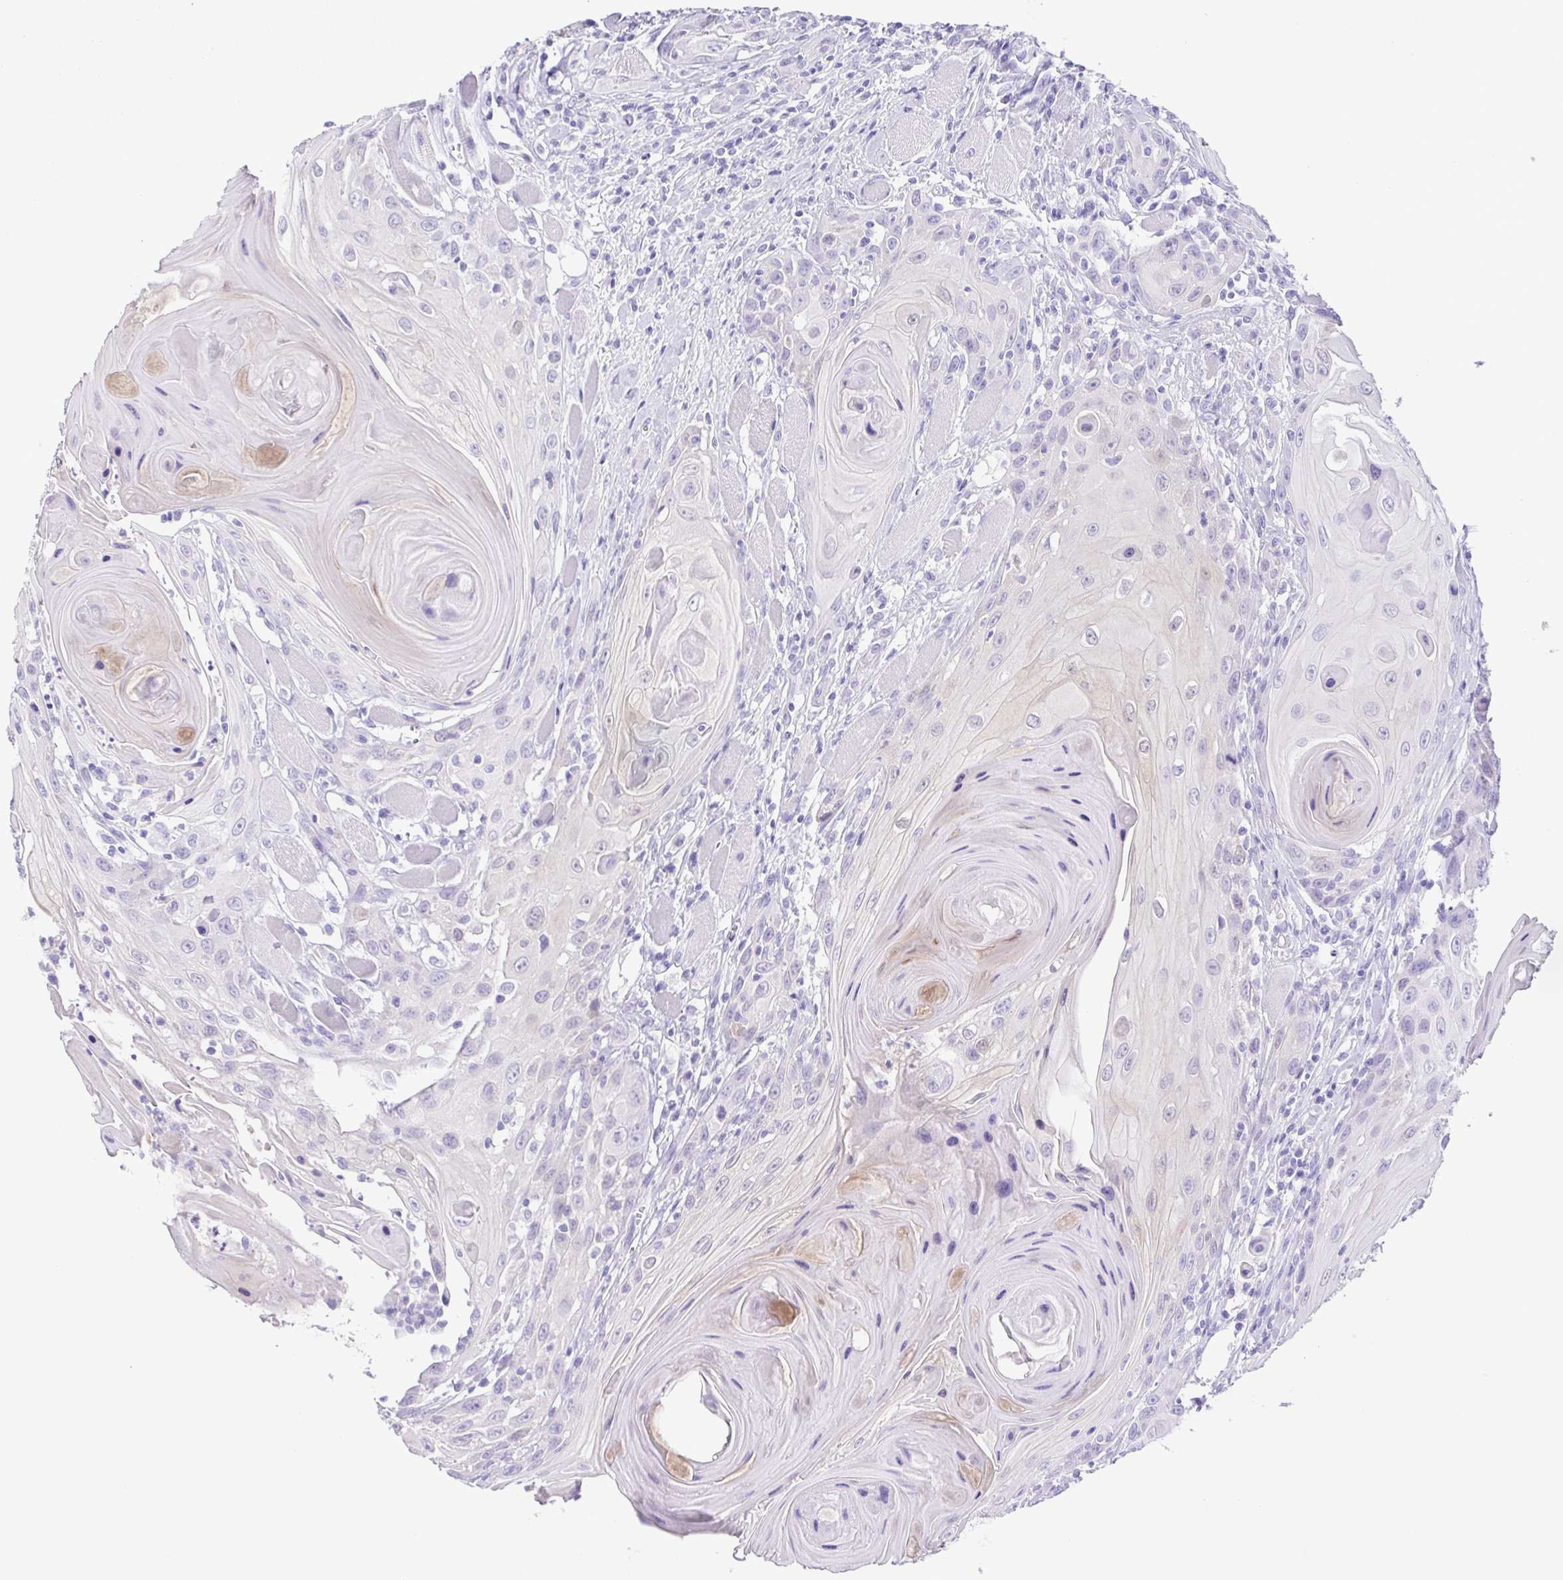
{"staining": {"intensity": "negative", "quantity": "none", "location": "none"}, "tissue": "head and neck cancer", "cell_type": "Tumor cells", "image_type": "cancer", "snomed": [{"axis": "morphology", "description": "Squamous cell carcinoma, NOS"}, {"axis": "topography", "description": "Head-Neck"}], "caption": "The histopathology image shows no significant expression in tumor cells of squamous cell carcinoma (head and neck).", "gene": "CASP14", "patient": {"sex": "female", "age": 80}}